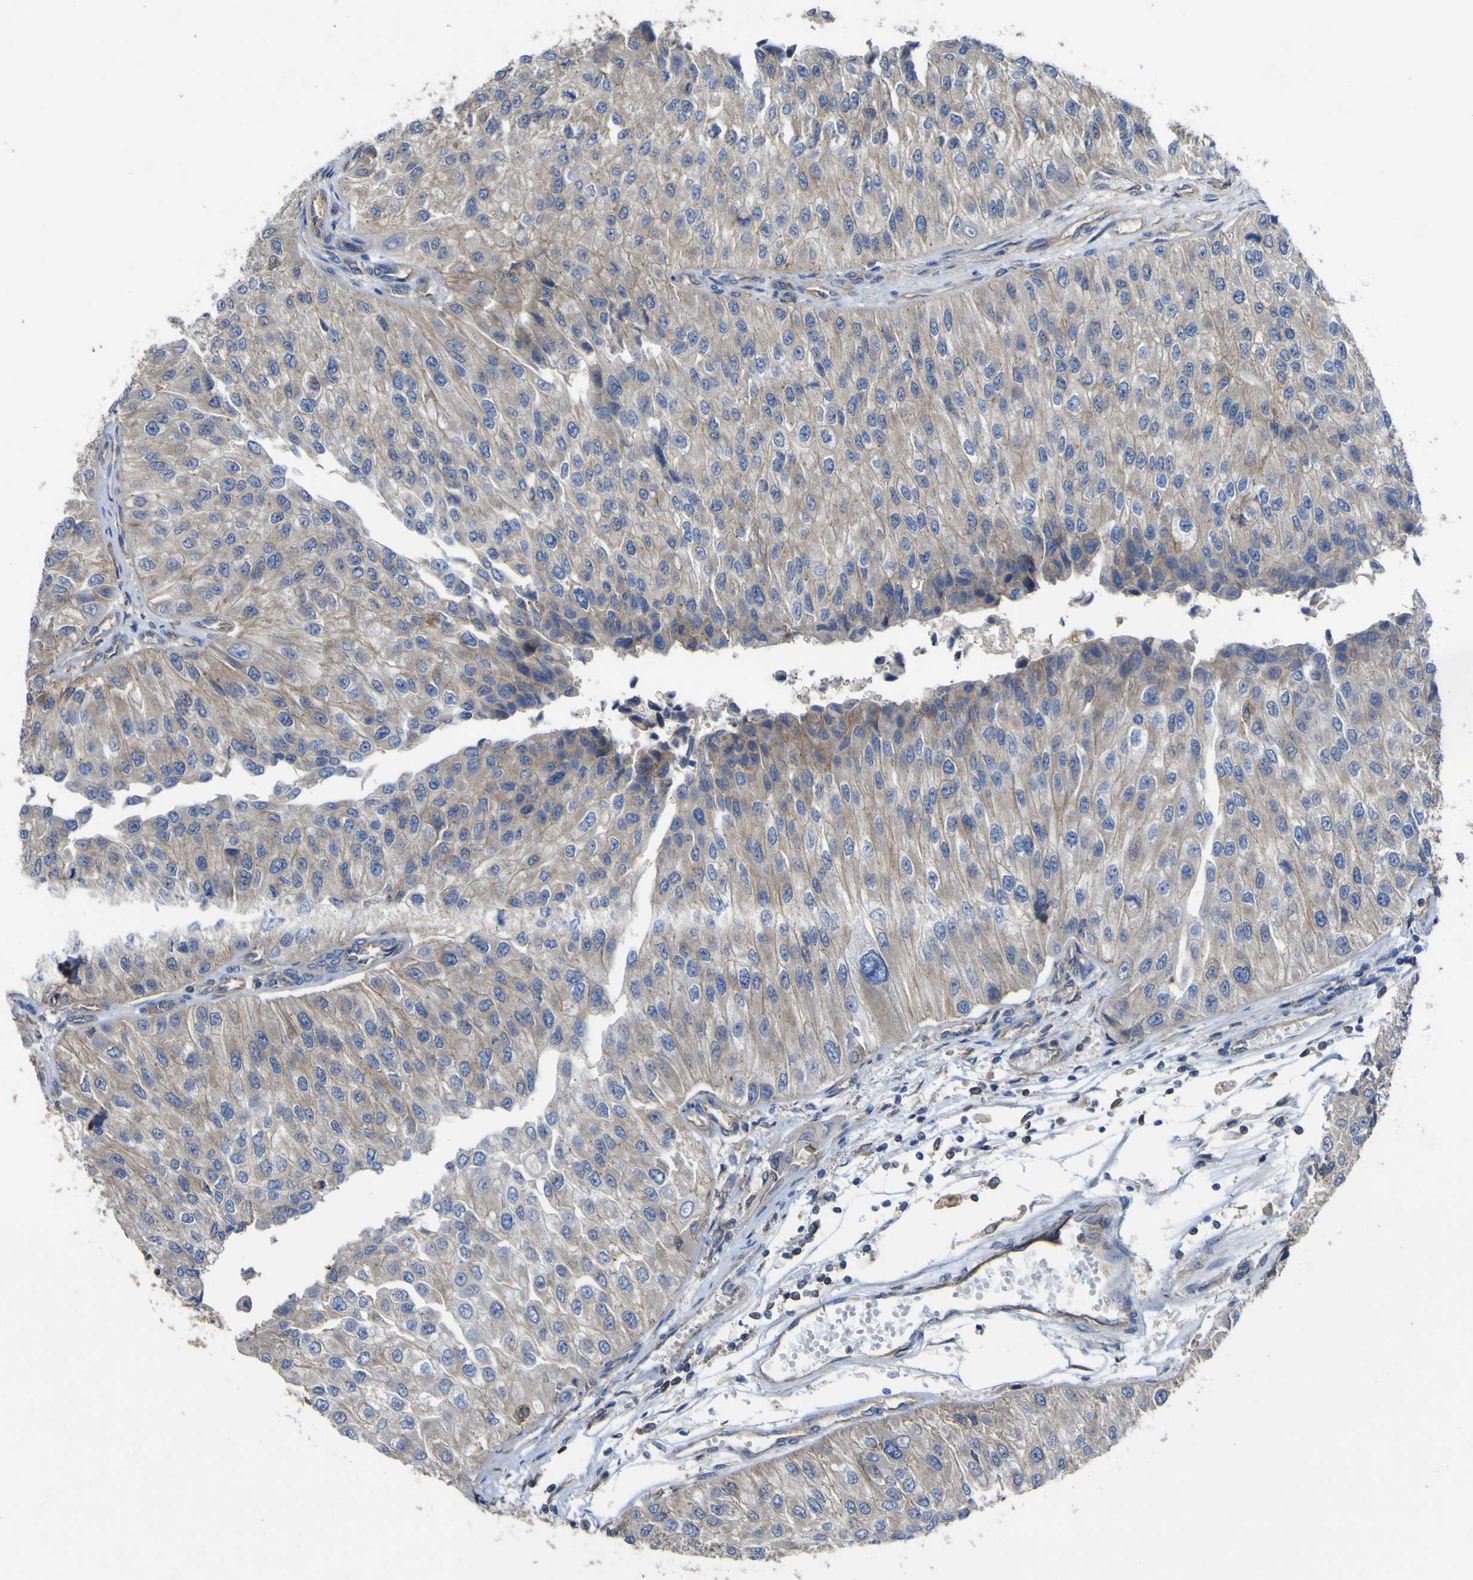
{"staining": {"intensity": "weak", "quantity": ">75%", "location": "cytoplasmic/membranous"}, "tissue": "urothelial cancer", "cell_type": "Tumor cells", "image_type": "cancer", "snomed": [{"axis": "morphology", "description": "Urothelial carcinoma, High grade"}, {"axis": "topography", "description": "Kidney"}, {"axis": "topography", "description": "Urinary bladder"}], "caption": "The immunohistochemical stain shows weak cytoplasmic/membranous positivity in tumor cells of urothelial cancer tissue. Immunohistochemistry (ihc) stains the protein of interest in brown and the nuclei are stained blue.", "gene": "TNFSF15", "patient": {"sex": "male", "age": 77}}